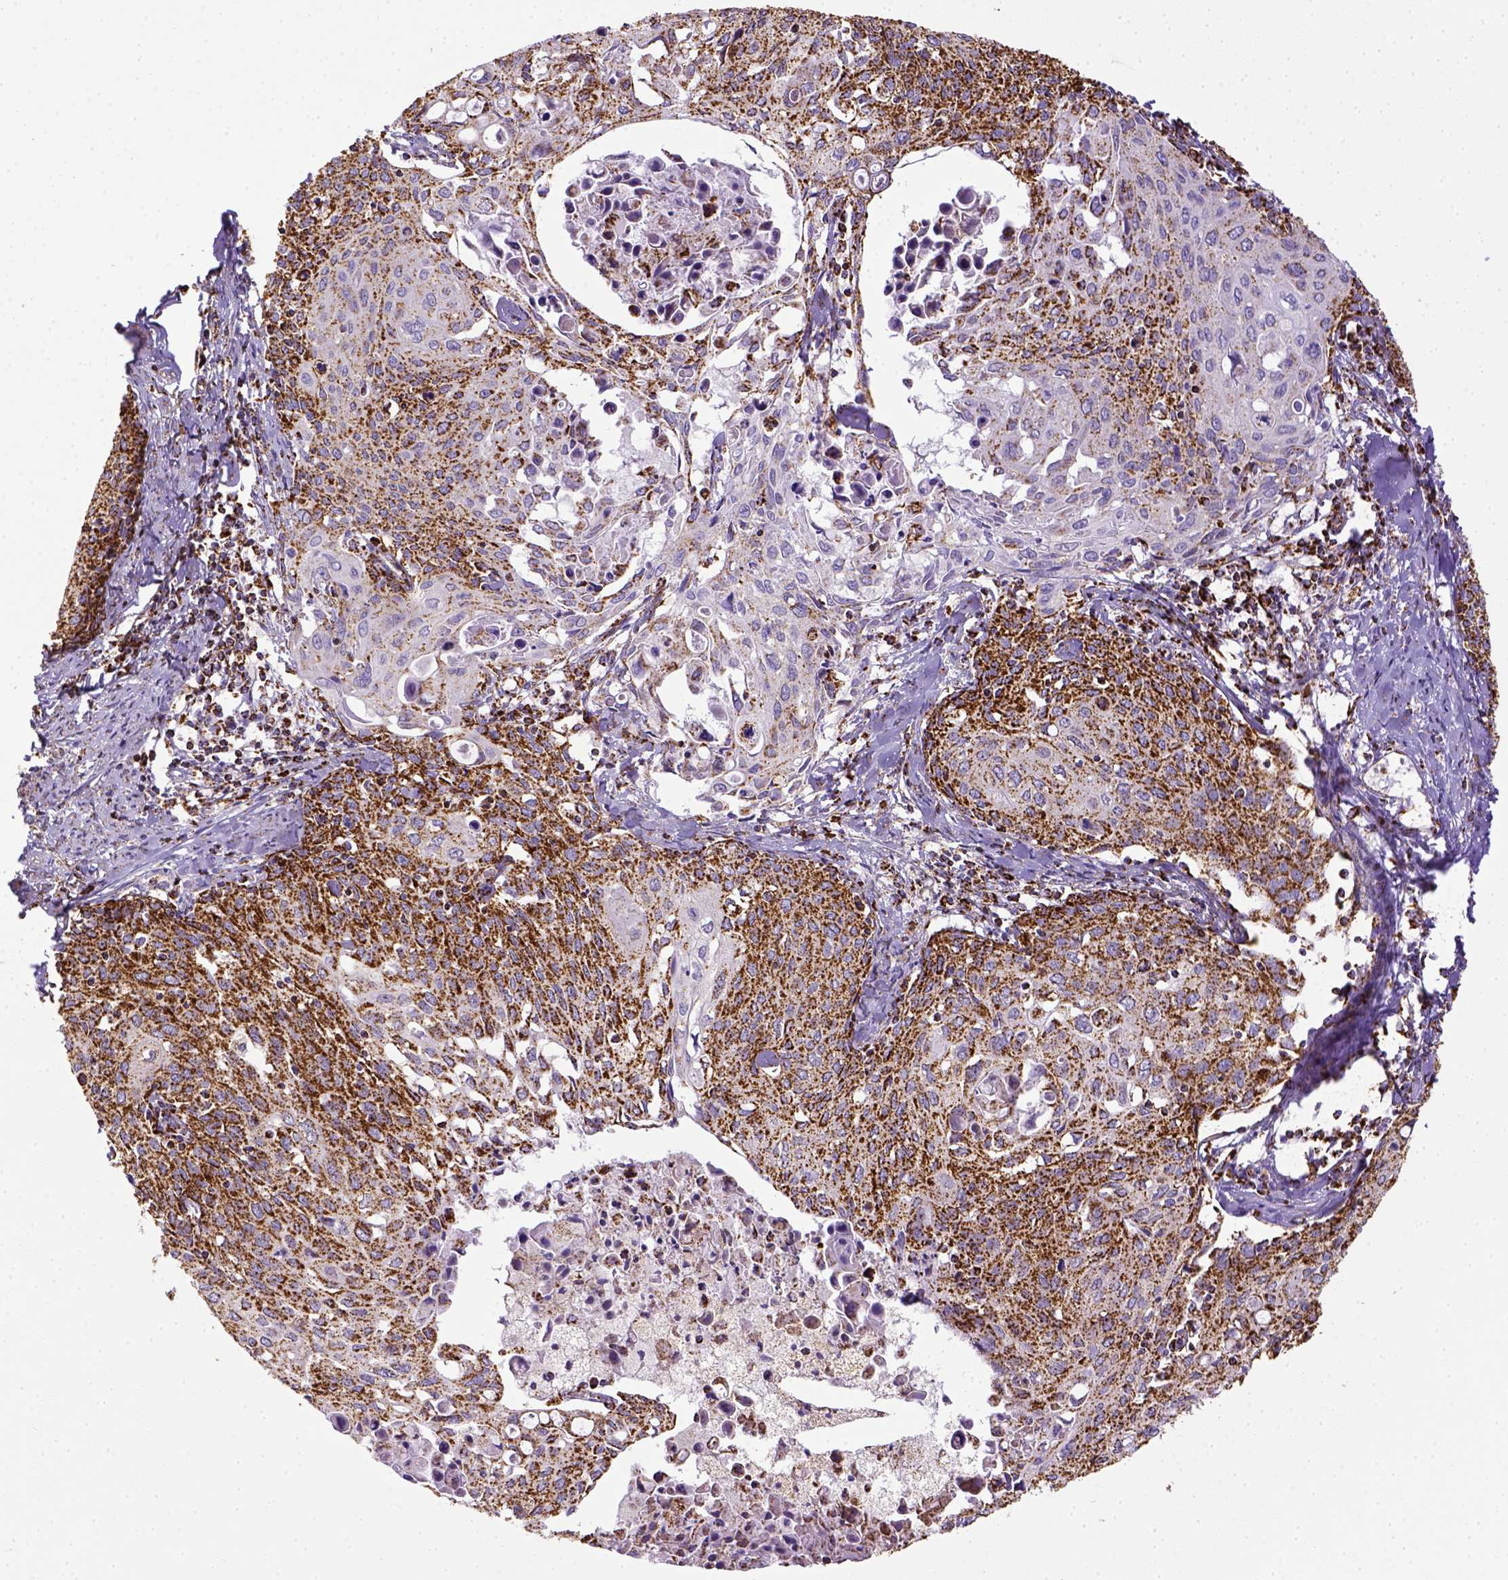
{"staining": {"intensity": "strong", "quantity": ">75%", "location": "cytoplasmic/membranous"}, "tissue": "cervical cancer", "cell_type": "Tumor cells", "image_type": "cancer", "snomed": [{"axis": "morphology", "description": "Squamous cell carcinoma, NOS"}, {"axis": "topography", "description": "Cervix"}], "caption": "Protein expression analysis of cervical cancer reveals strong cytoplasmic/membranous staining in approximately >75% of tumor cells. (DAB (3,3'-diaminobenzidine) IHC, brown staining for protein, blue staining for nuclei).", "gene": "MT-CO1", "patient": {"sex": "female", "age": 62}}